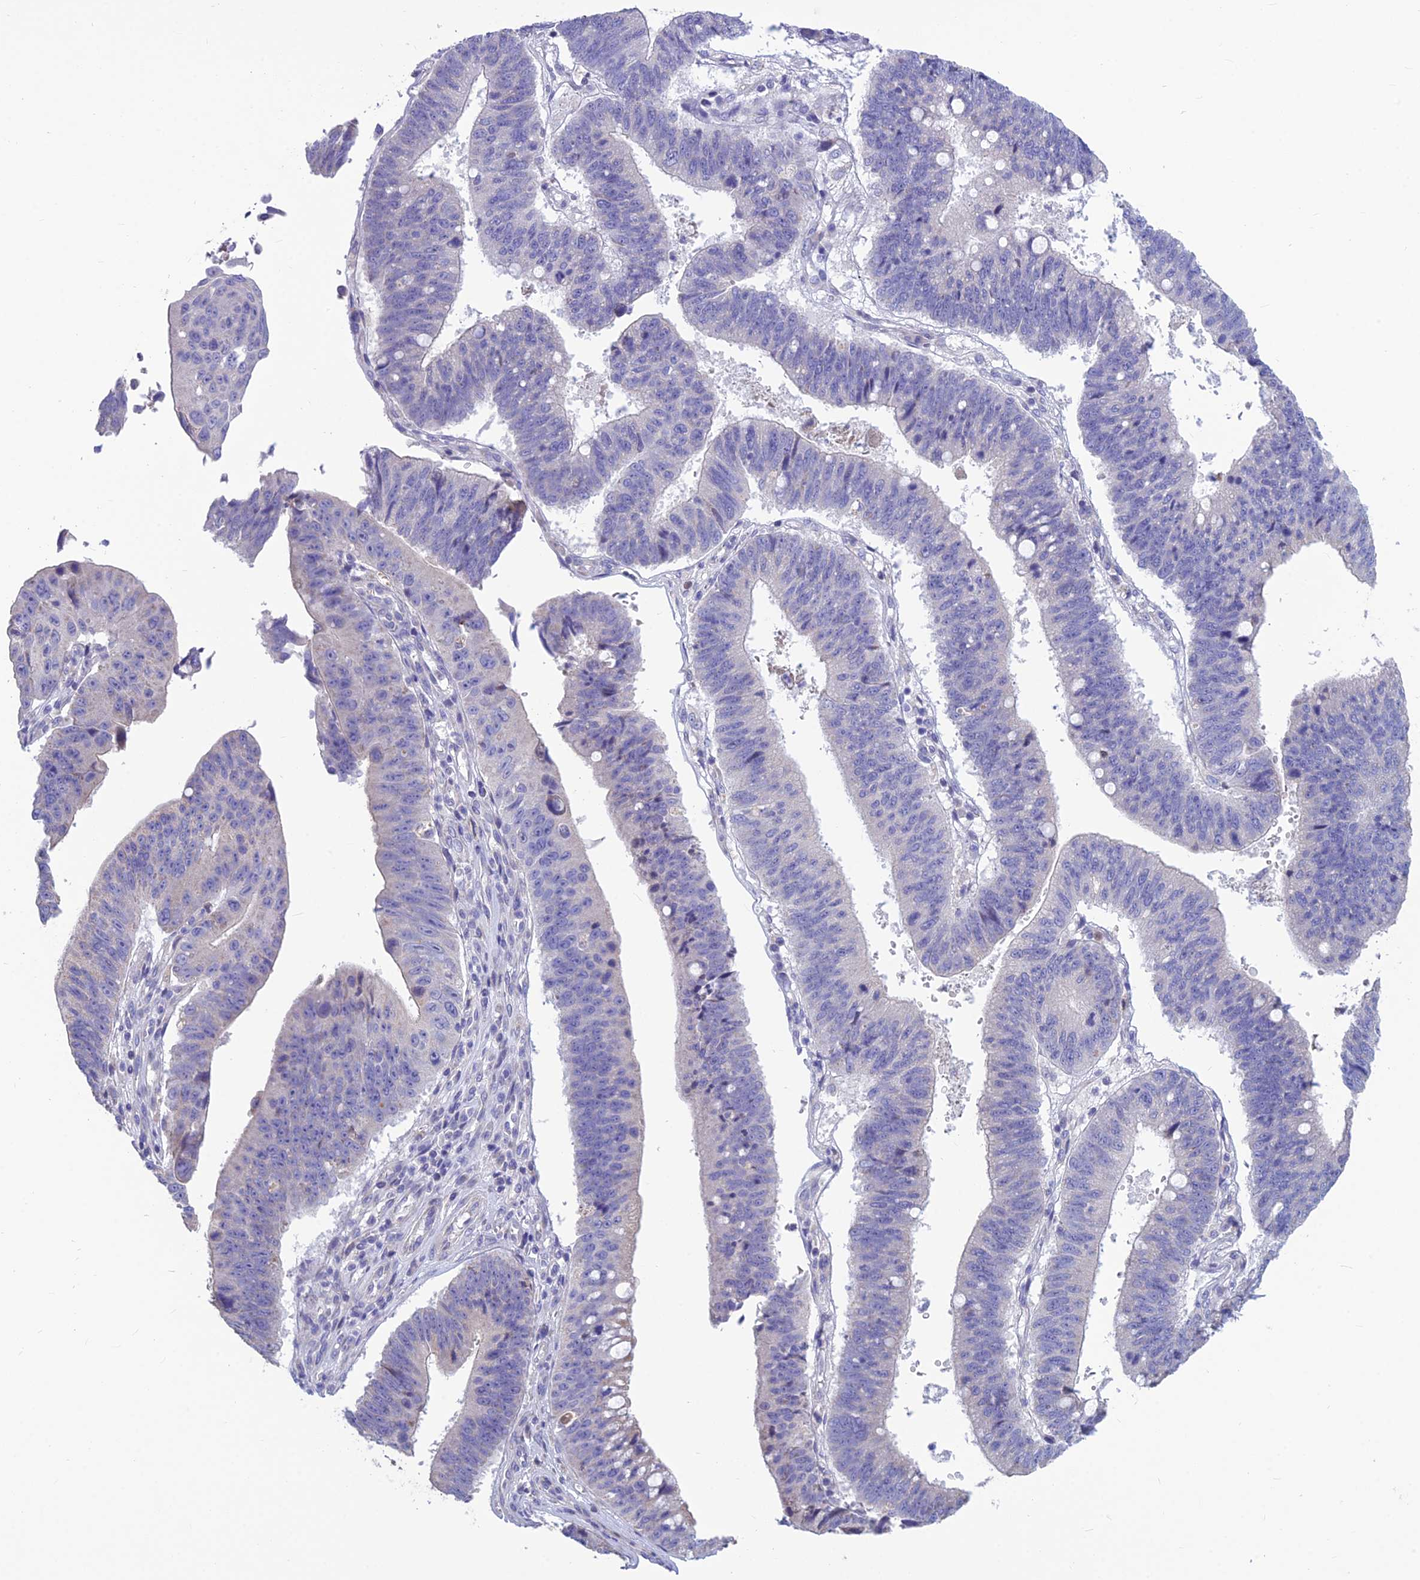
{"staining": {"intensity": "negative", "quantity": "none", "location": "none"}, "tissue": "stomach cancer", "cell_type": "Tumor cells", "image_type": "cancer", "snomed": [{"axis": "morphology", "description": "Adenocarcinoma, NOS"}, {"axis": "topography", "description": "Stomach"}], "caption": "Human stomach adenocarcinoma stained for a protein using immunohistochemistry (IHC) displays no staining in tumor cells.", "gene": "BHMT2", "patient": {"sex": "male", "age": 59}}